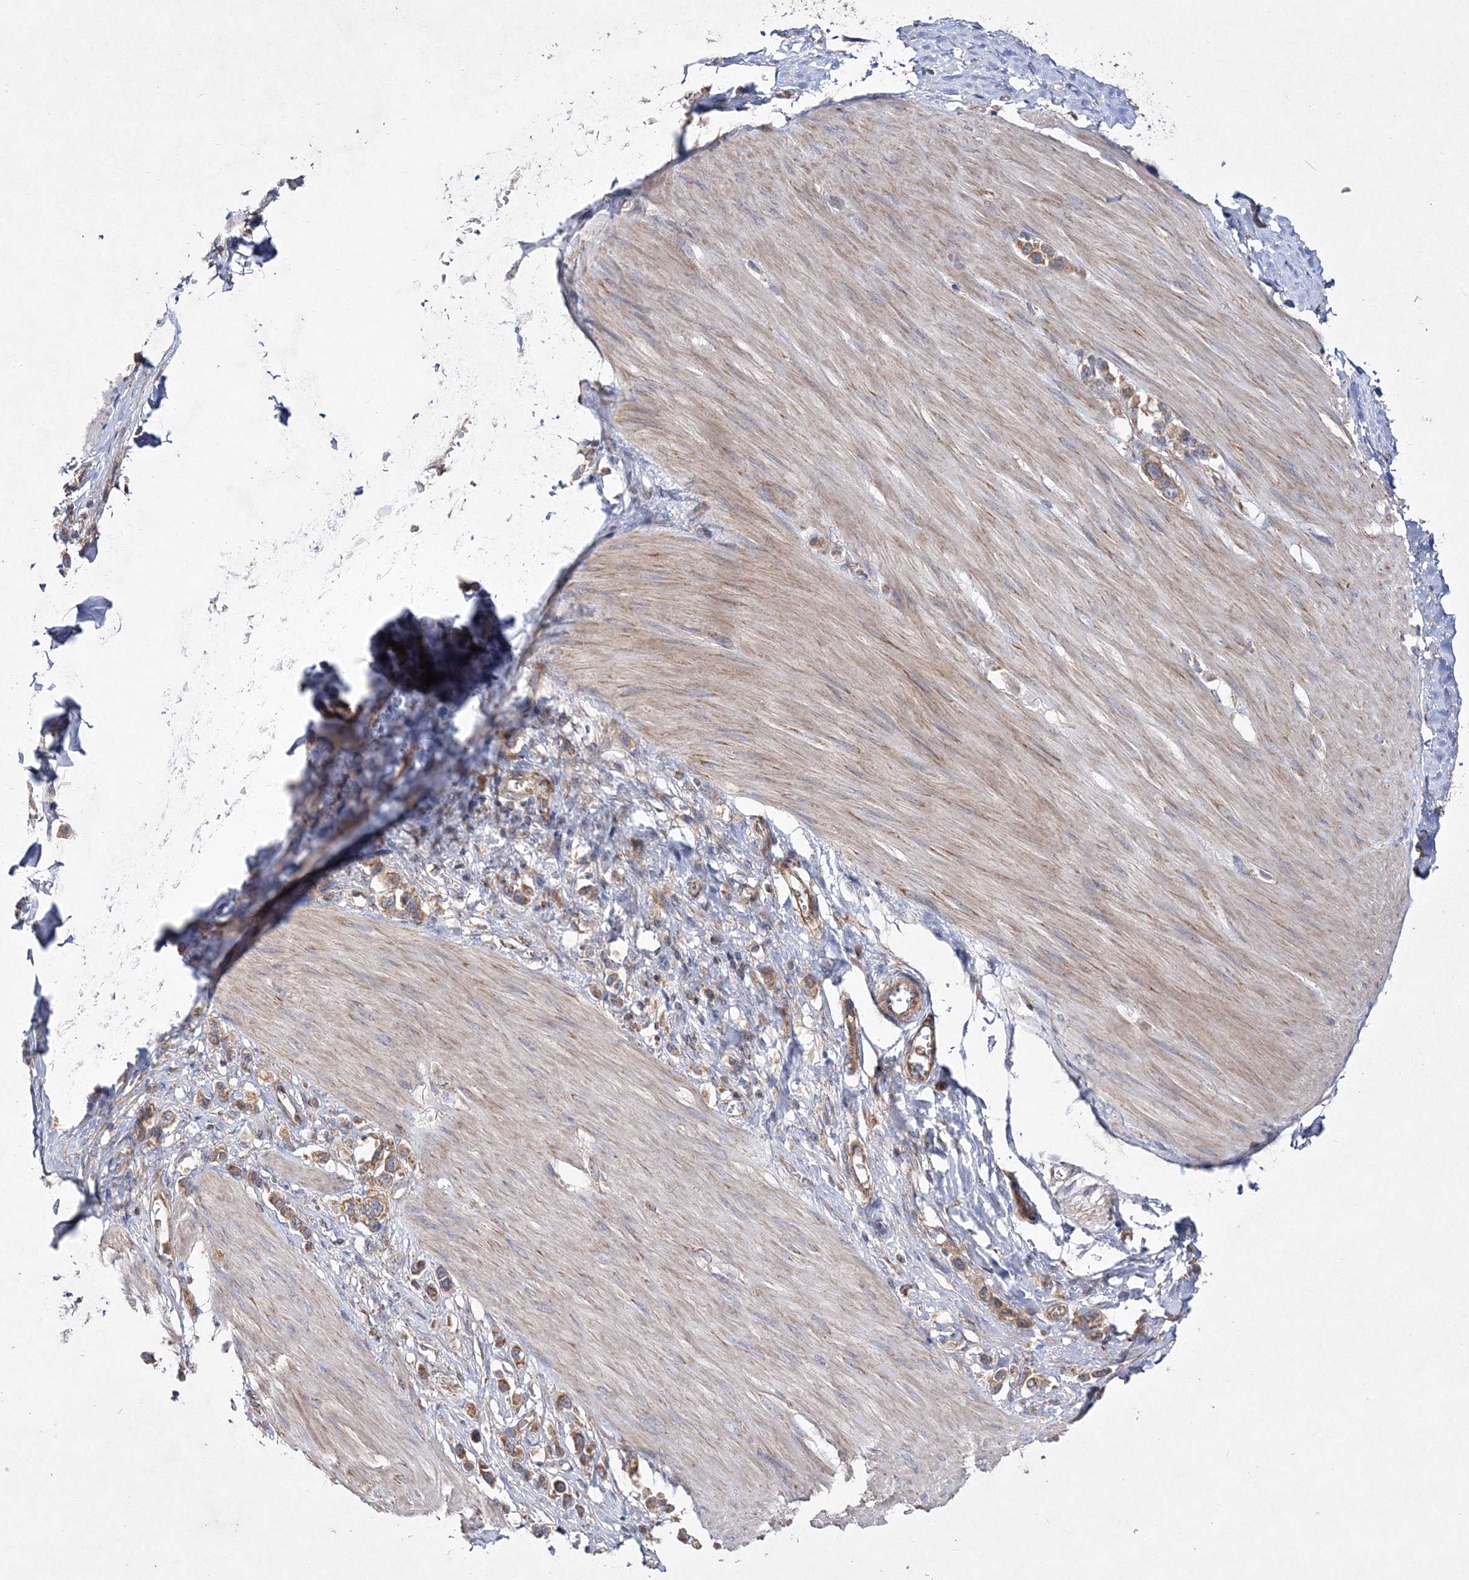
{"staining": {"intensity": "moderate", "quantity": ">75%", "location": "cytoplasmic/membranous"}, "tissue": "stomach cancer", "cell_type": "Tumor cells", "image_type": "cancer", "snomed": [{"axis": "morphology", "description": "Adenocarcinoma, NOS"}, {"axis": "topography", "description": "Stomach"}], "caption": "An IHC photomicrograph of tumor tissue is shown. Protein staining in brown highlights moderate cytoplasmic/membranous positivity in adenocarcinoma (stomach) within tumor cells. (brown staining indicates protein expression, while blue staining denotes nuclei).", "gene": "DNAJC13", "patient": {"sex": "female", "age": 65}}